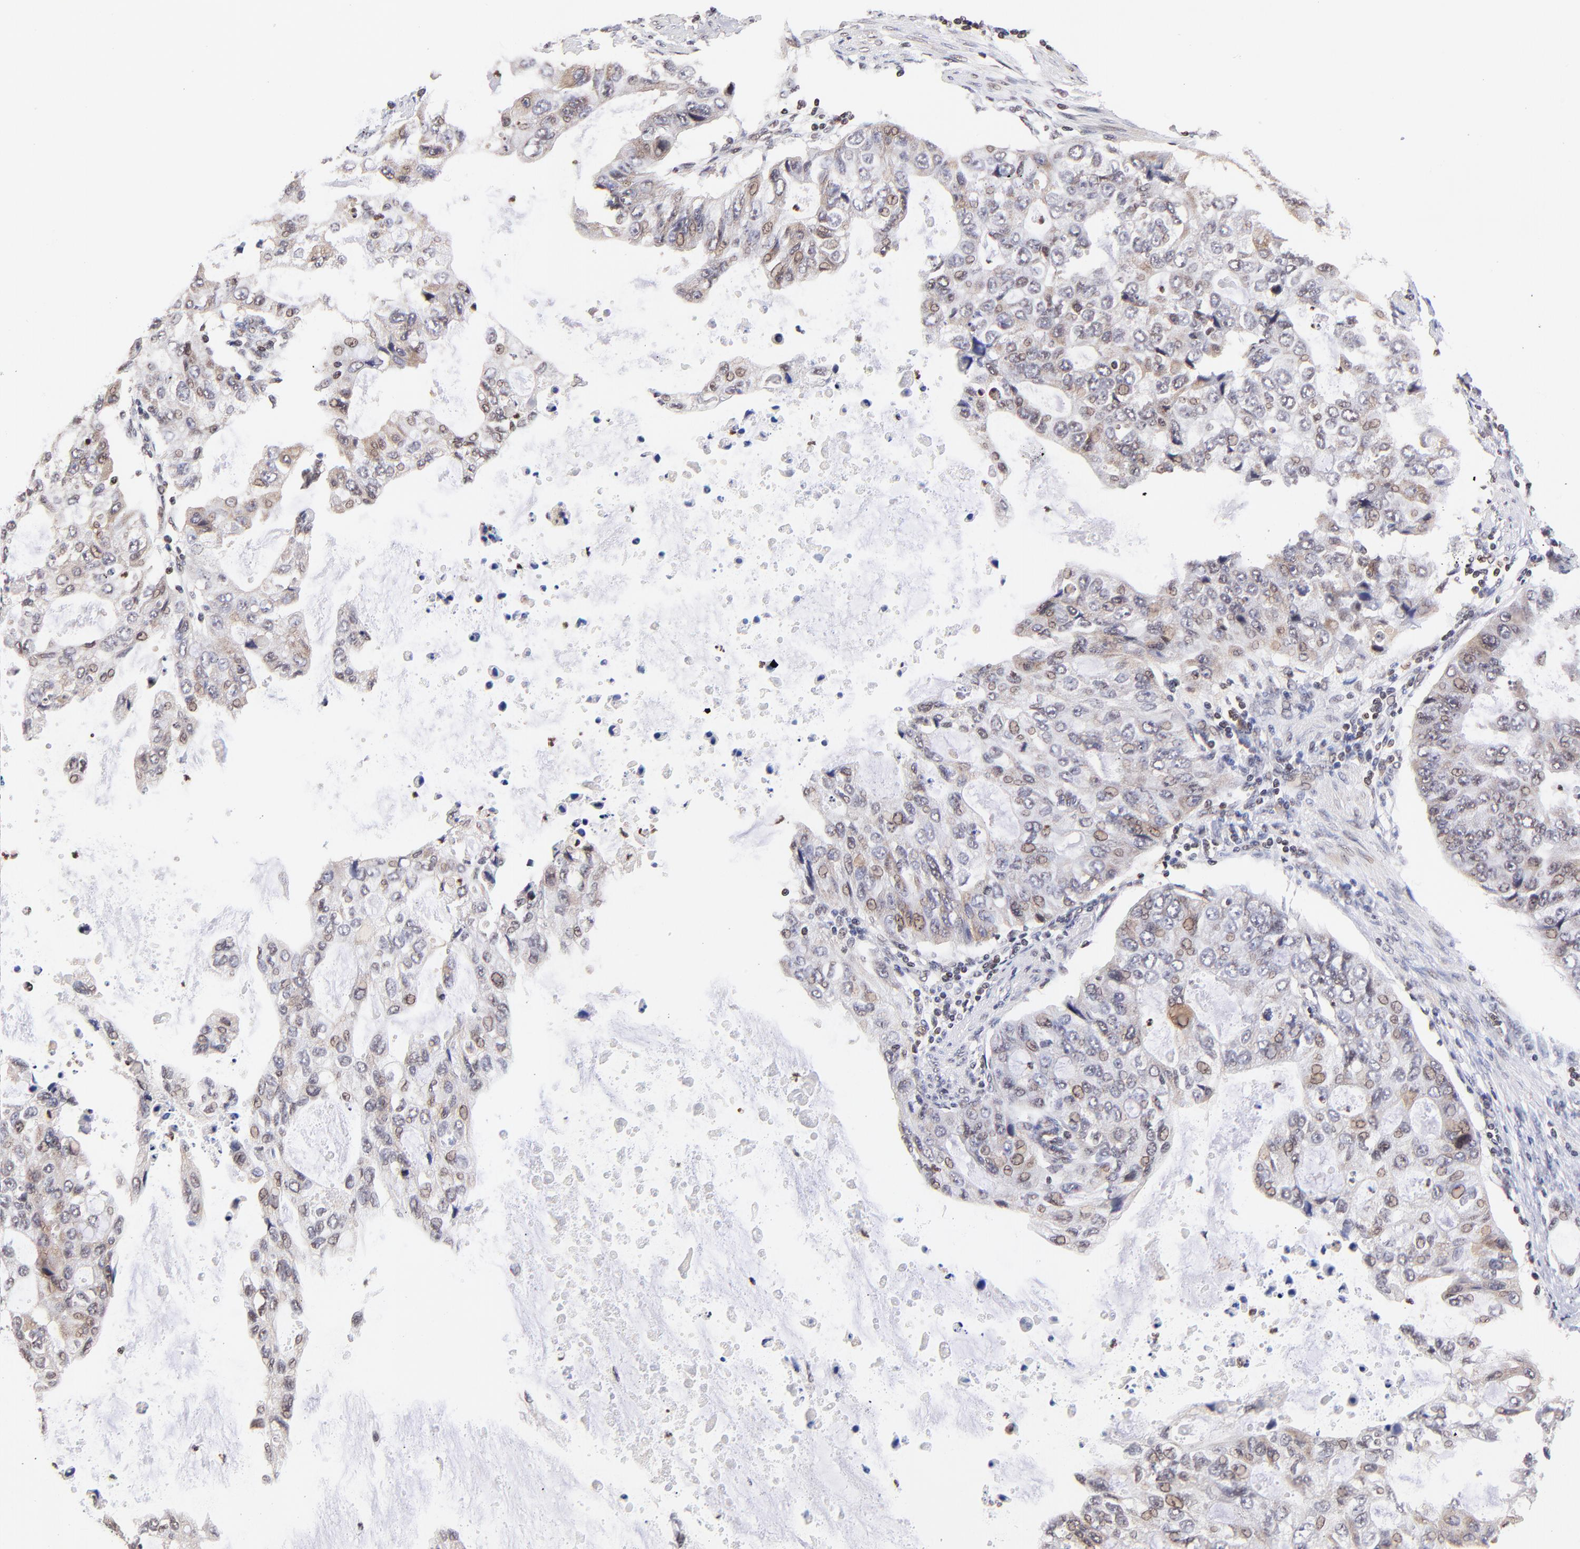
{"staining": {"intensity": "weak", "quantity": "25%-75%", "location": "nuclear"}, "tissue": "stomach cancer", "cell_type": "Tumor cells", "image_type": "cancer", "snomed": [{"axis": "morphology", "description": "Adenocarcinoma, NOS"}, {"axis": "topography", "description": "Stomach, upper"}], "caption": "Immunohistochemical staining of human adenocarcinoma (stomach) reveals weak nuclear protein positivity in approximately 25%-75% of tumor cells.", "gene": "WDR25", "patient": {"sex": "female", "age": 52}}